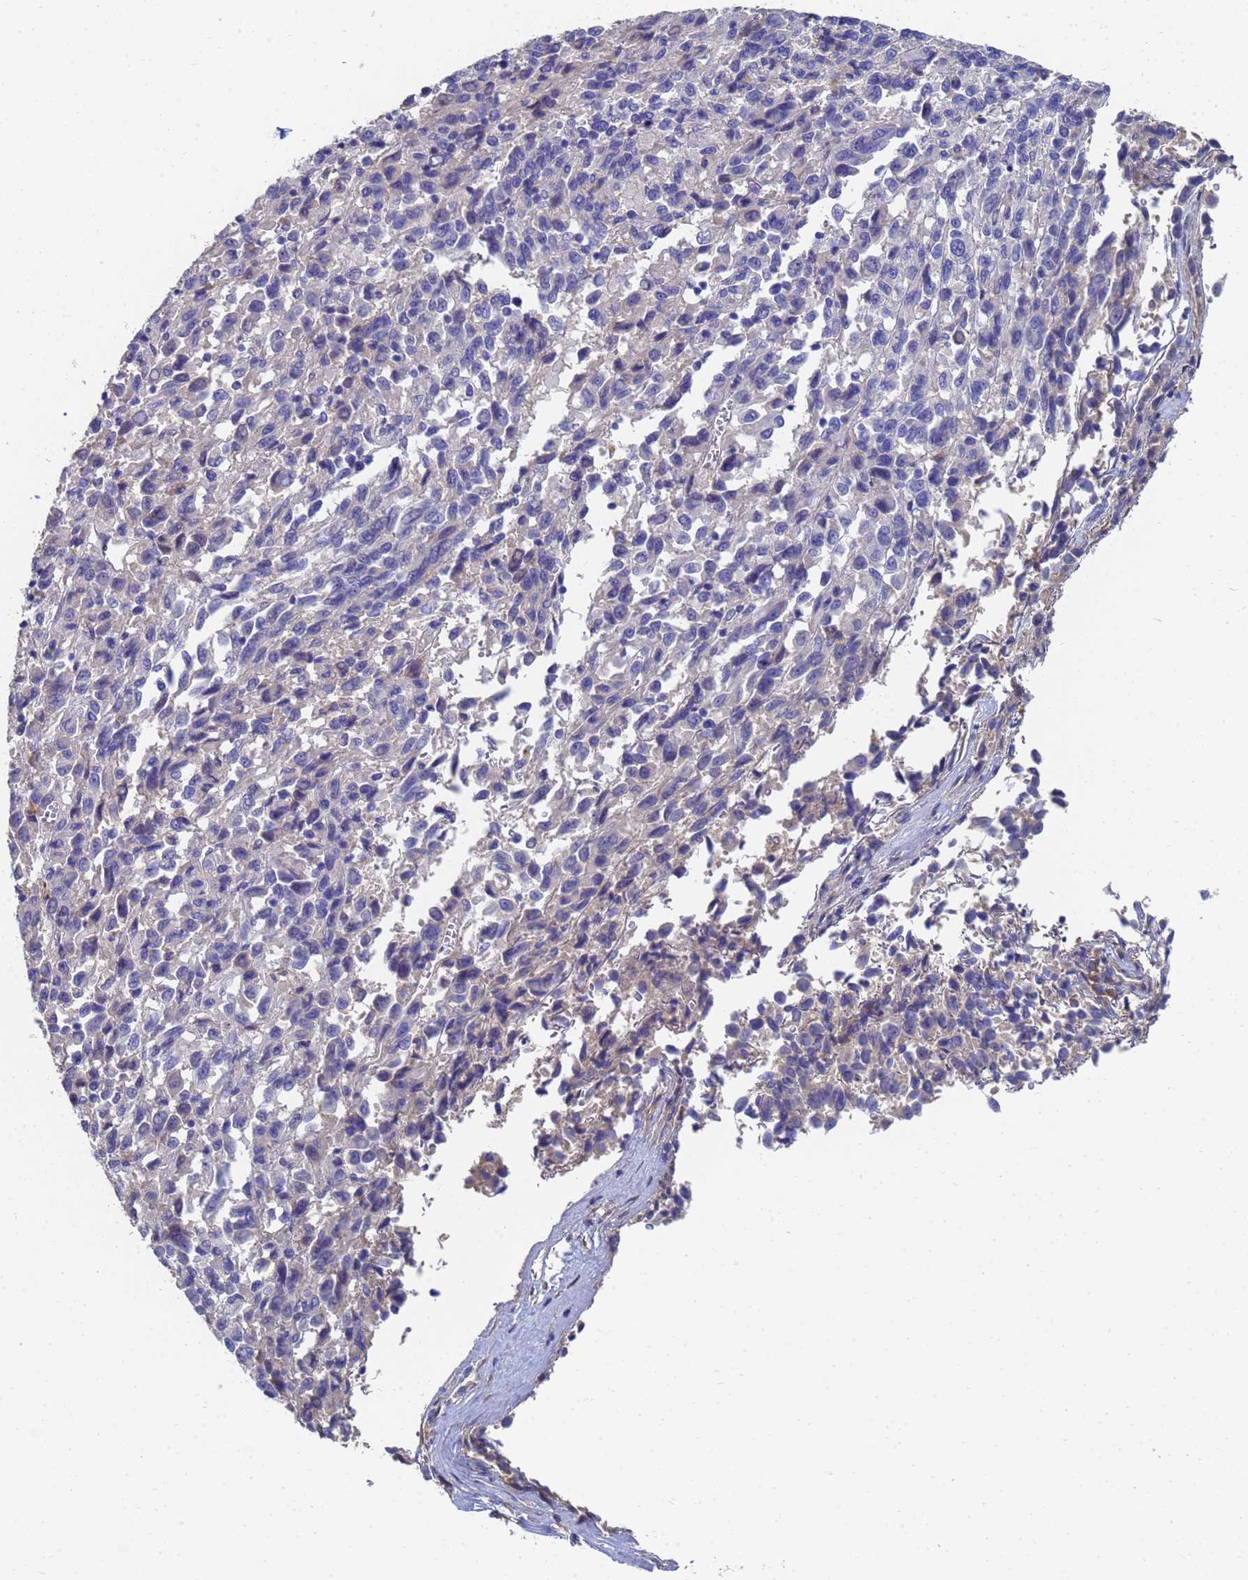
{"staining": {"intensity": "negative", "quantity": "none", "location": "none"}, "tissue": "melanoma", "cell_type": "Tumor cells", "image_type": "cancer", "snomed": [{"axis": "morphology", "description": "Malignant melanoma, Metastatic site"}, {"axis": "topography", "description": "Lung"}], "caption": "Immunohistochemical staining of human melanoma exhibits no significant positivity in tumor cells.", "gene": "LBX2", "patient": {"sex": "male", "age": 64}}